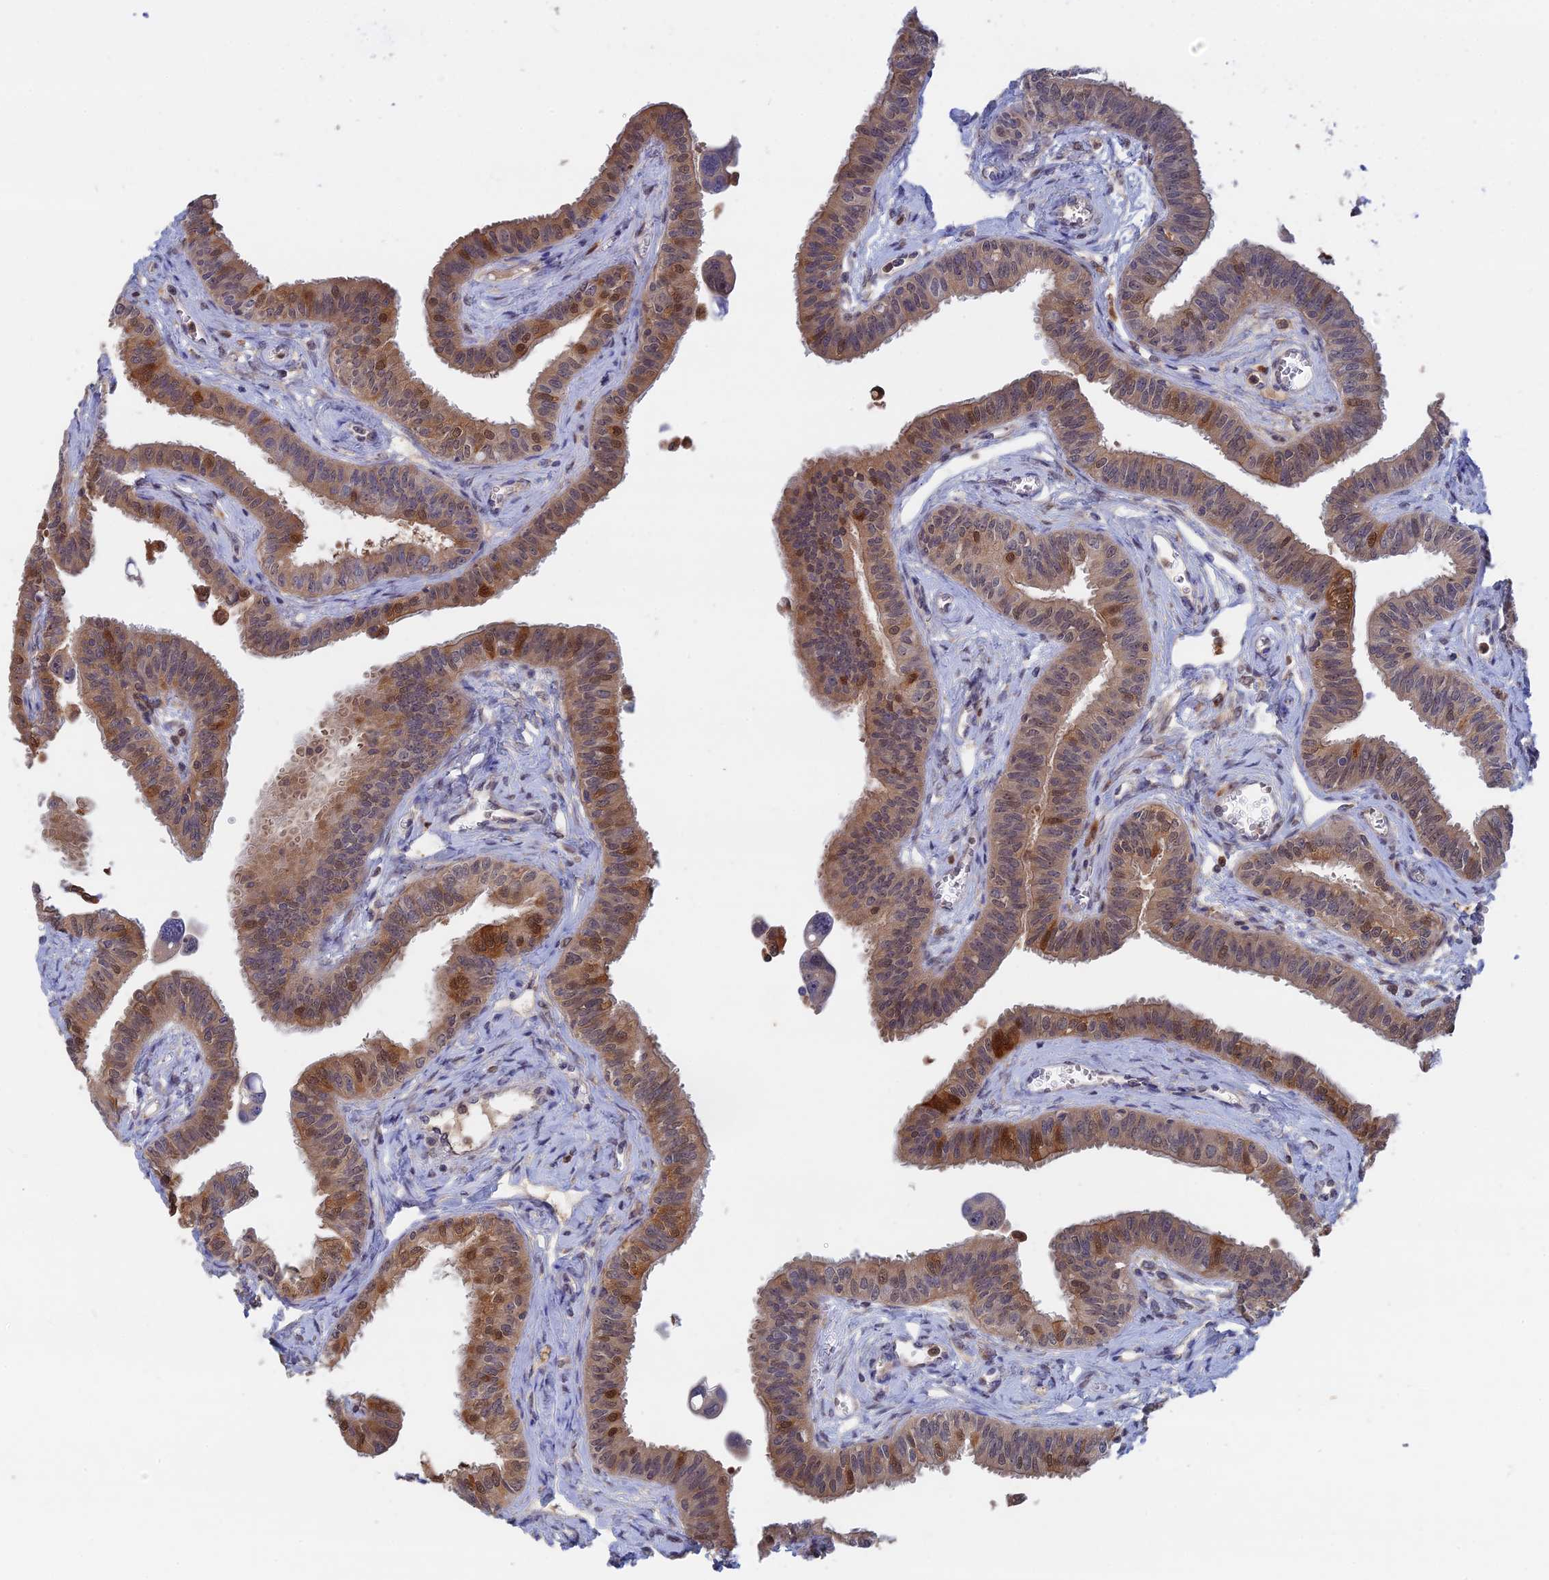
{"staining": {"intensity": "moderate", "quantity": ">75%", "location": "cytoplasmic/membranous,nuclear"}, "tissue": "fallopian tube", "cell_type": "Glandular cells", "image_type": "normal", "snomed": [{"axis": "morphology", "description": "Normal tissue, NOS"}, {"axis": "morphology", "description": "Carcinoma, NOS"}, {"axis": "topography", "description": "Fallopian tube"}, {"axis": "topography", "description": "Ovary"}], "caption": "This is a micrograph of immunohistochemistry (IHC) staining of normal fallopian tube, which shows moderate expression in the cytoplasmic/membranous,nuclear of glandular cells.", "gene": "BLVRA", "patient": {"sex": "female", "age": 59}}